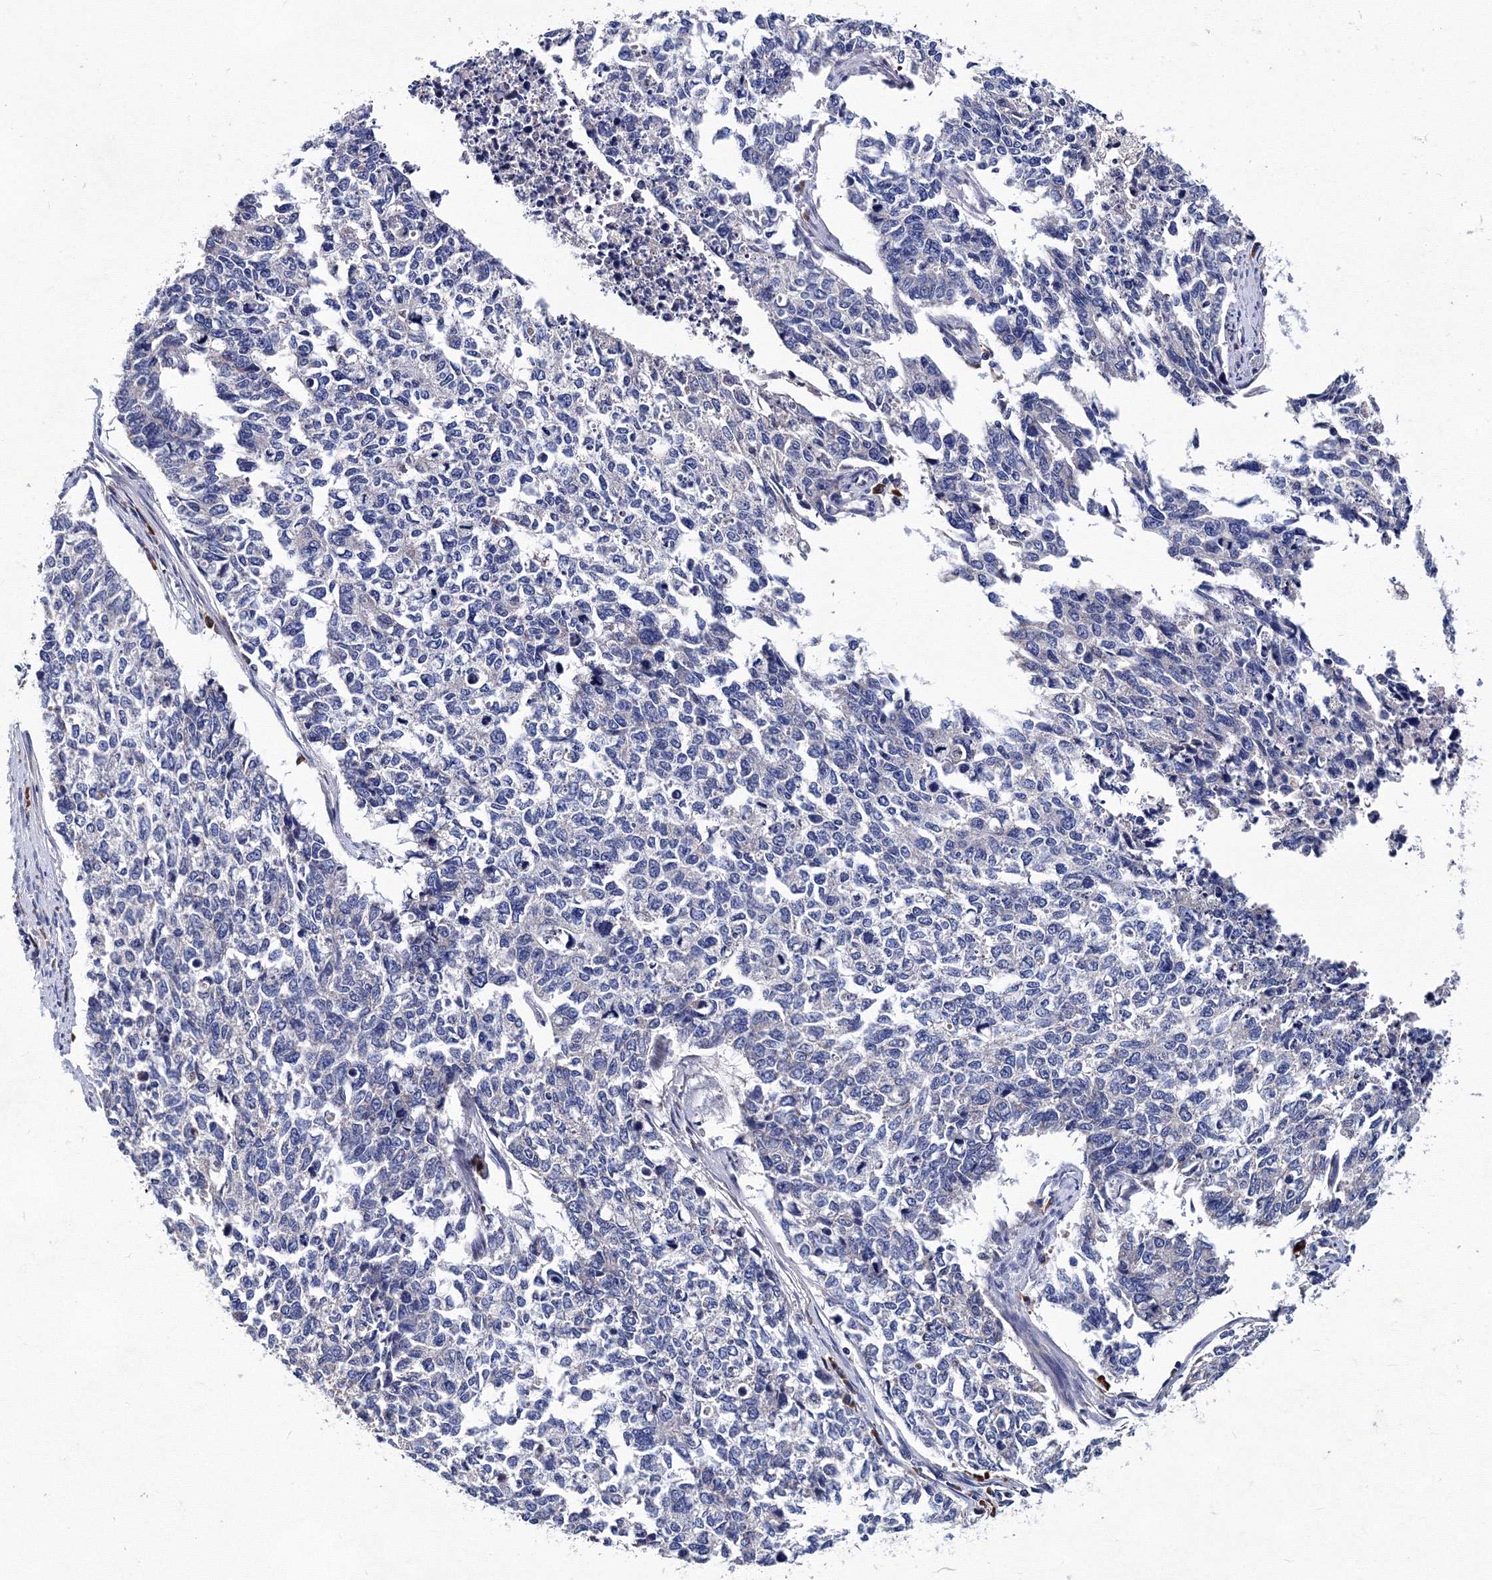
{"staining": {"intensity": "negative", "quantity": "none", "location": "none"}, "tissue": "cervical cancer", "cell_type": "Tumor cells", "image_type": "cancer", "snomed": [{"axis": "morphology", "description": "Squamous cell carcinoma, NOS"}, {"axis": "topography", "description": "Cervix"}], "caption": "Cervical cancer stained for a protein using IHC exhibits no positivity tumor cells.", "gene": "TRPM2", "patient": {"sex": "female", "age": 63}}